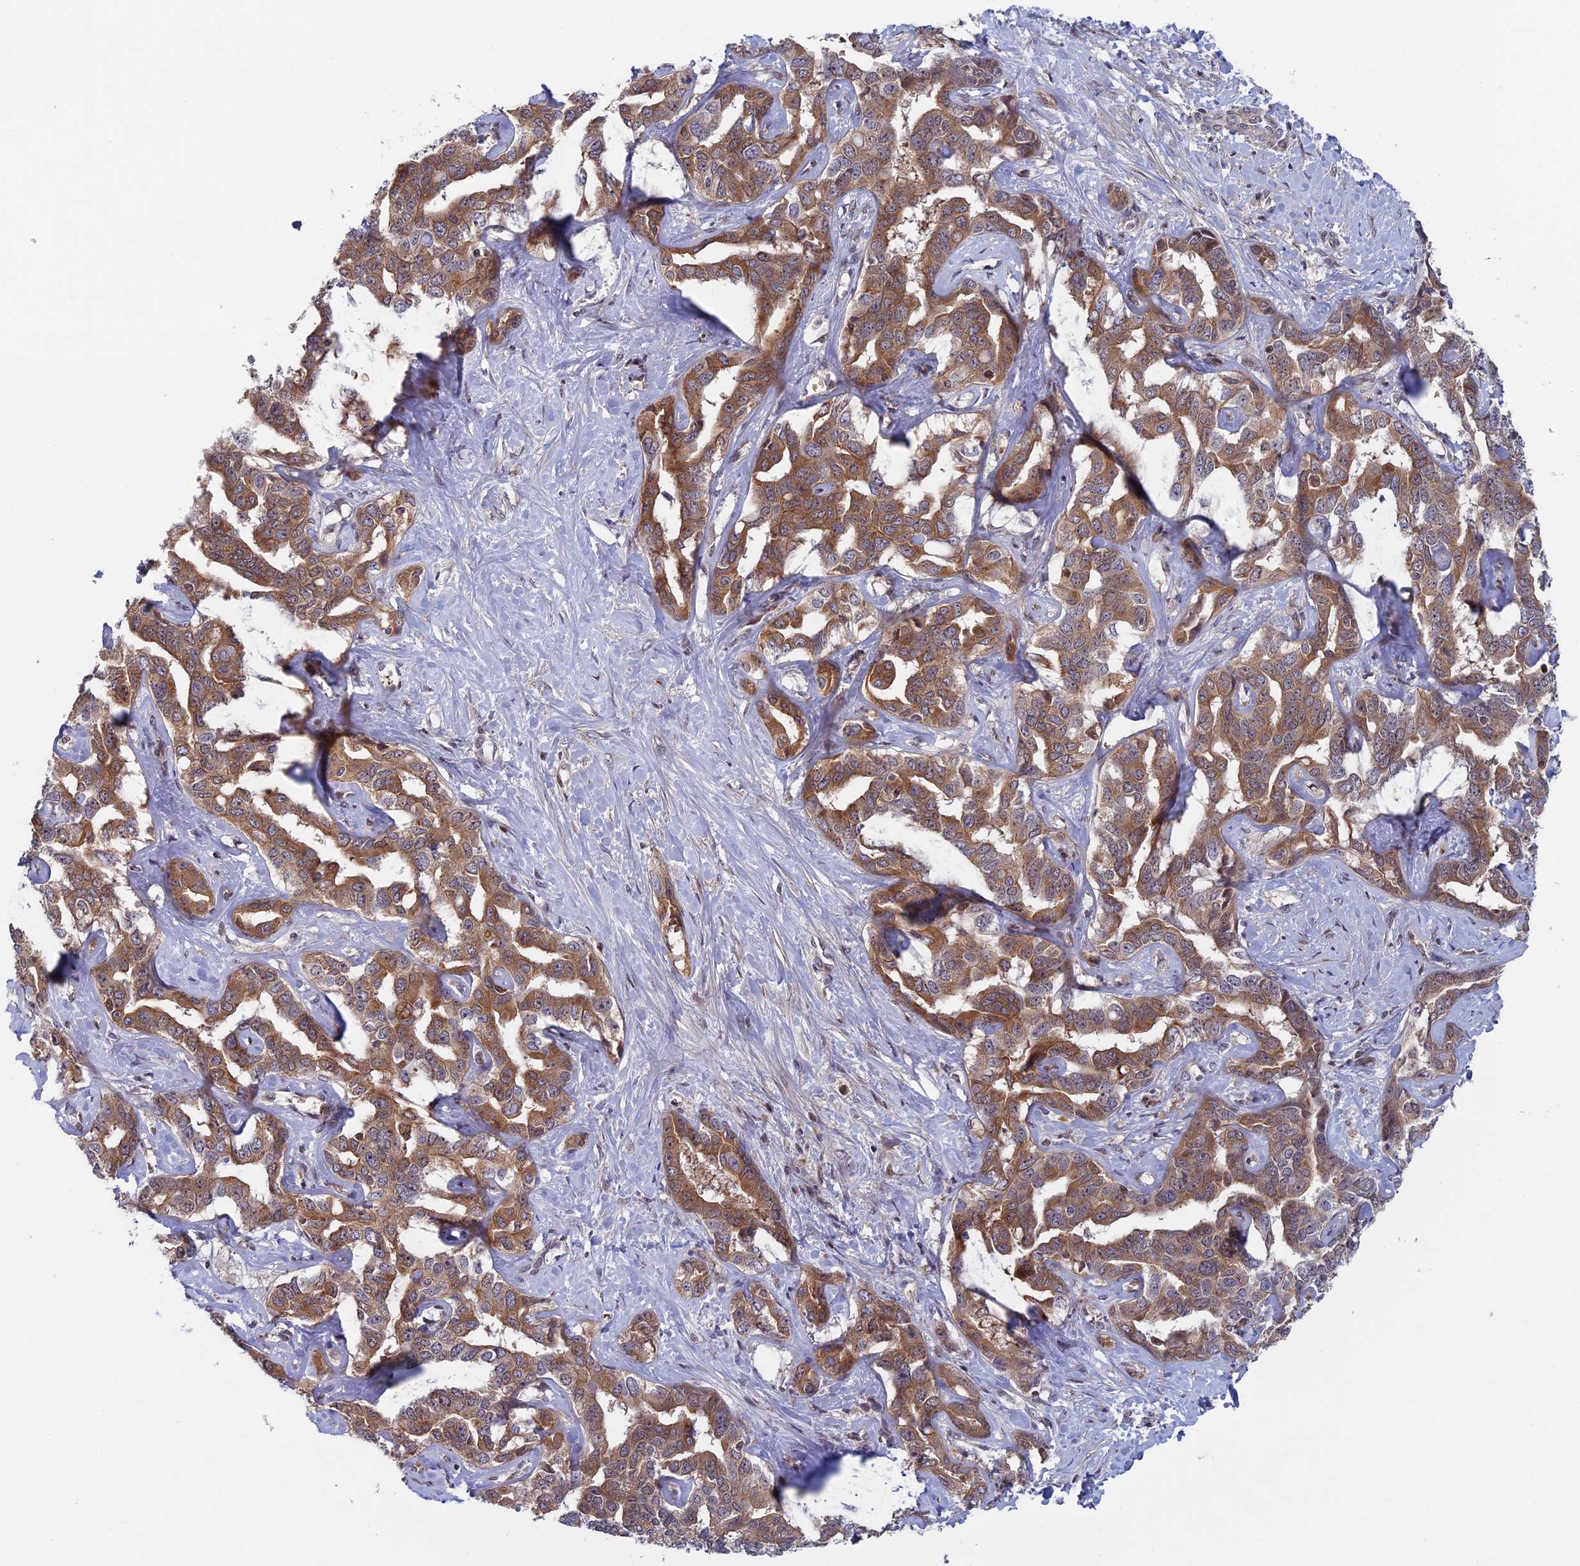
{"staining": {"intensity": "moderate", "quantity": ">75%", "location": "cytoplasmic/membranous"}, "tissue": "liver cancer", "cell_type": "Tumor cells", "image_type": "cancer", "snomed": [{"axis": "morphology", "description": "Cholangiocarcinoma"}, {"axis": "topography", "description": "Liver"}], "caption": "Protein analysis of cholangiocarcinoma (liver) tissue exhibits moderate cytoplasmic/membranous expression in approximately >75% of tumor cells. (brown staining indicates protein expression, while blue staining denotes nuclei).", "gene": "FADS1", "patient": {"sex": "male", "age": 59}}